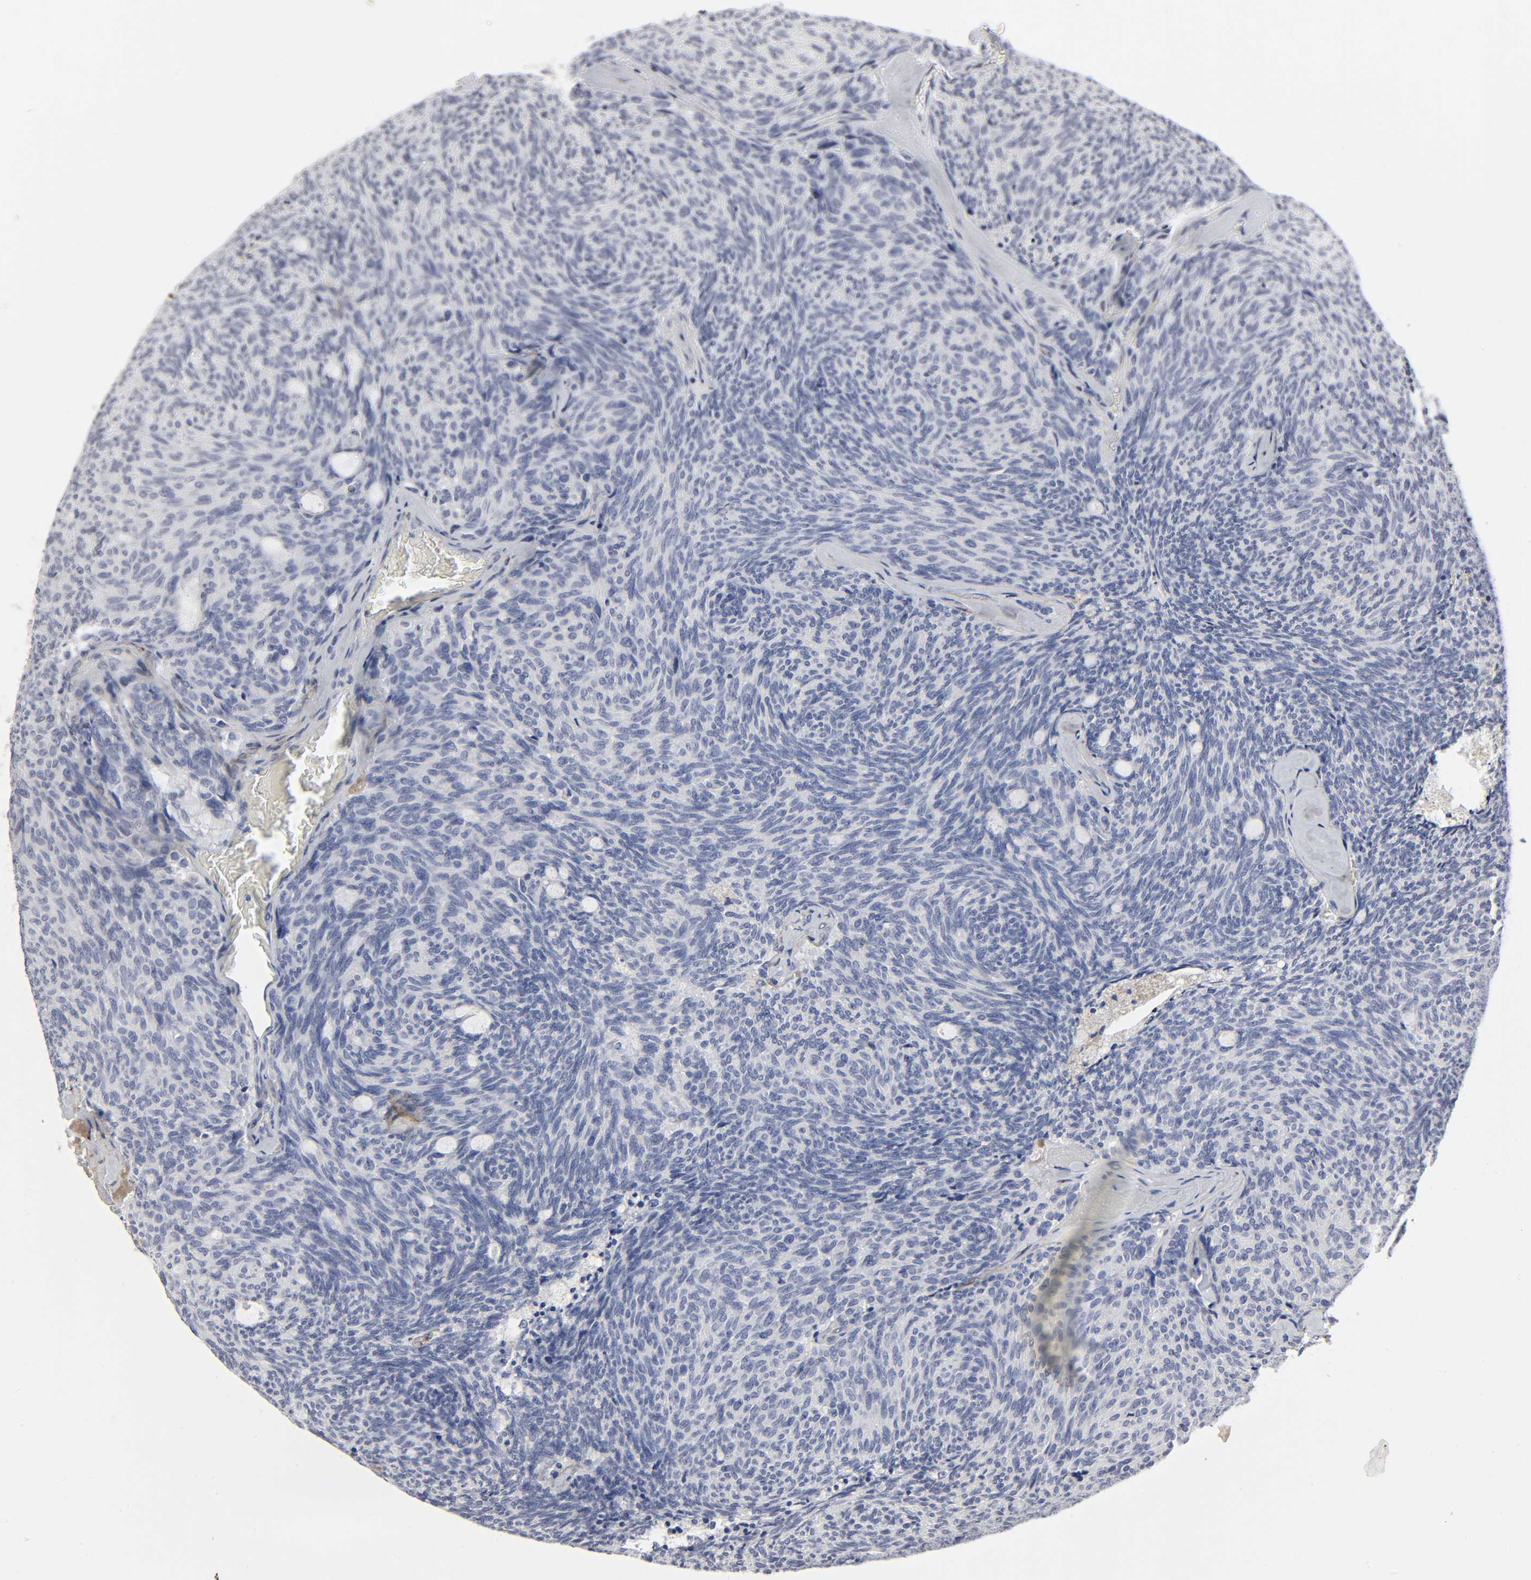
{"staining": {"intensity": "negative", "quantity": "none", "location": "none"}, "tissue": "carcinoid", "cell_type": "Tumor cells", "image_type": "cancer", "snomed": [{"axis": "morphology", "description": "Carcinoid, malignant, NOS"}, {"axis": "topography", "description": "Pancreas"}], "caption": "Tumor cells show no significant expression in carcinoid.", "gene": "LRP1", "patient": {"sex": "female", "age": 54}}